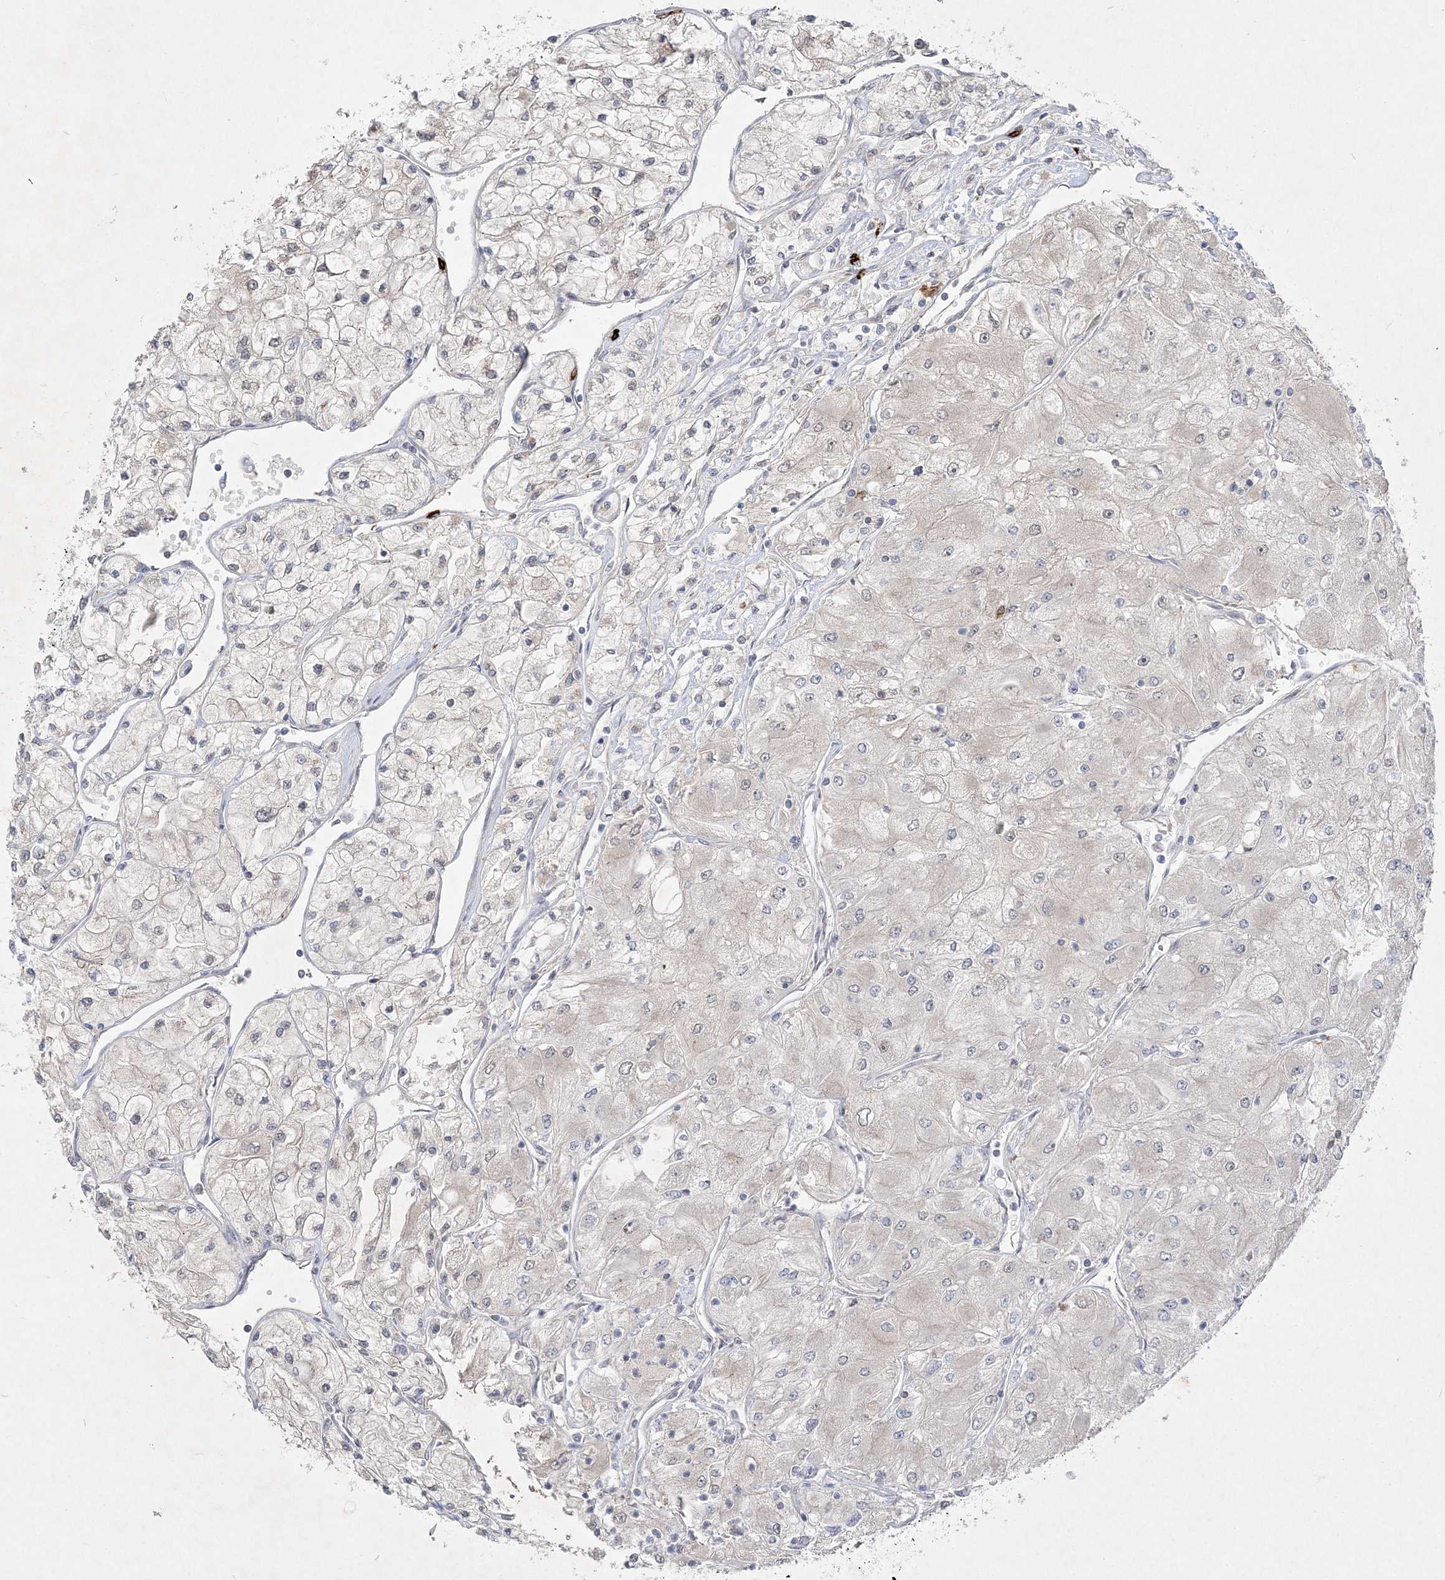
{"staining": {"intensity": "negative", "quantity": "none", "location": "none"}, "tissue": "renal cancer", "cell_type": "Tumor cells", "image_type": "cancer", "snomed": [{"axis": "morphology", "description": "Adenocarcinoma, NOS"}, {"axis": "topography", "description": "Kidney"}], "caption": "Immunohistochemical staining of adenocarcinoma (renal) displays no significant staining in tumor cells.", "gene": "CLNK", "patient": {"sex": "male", "age": 80}}